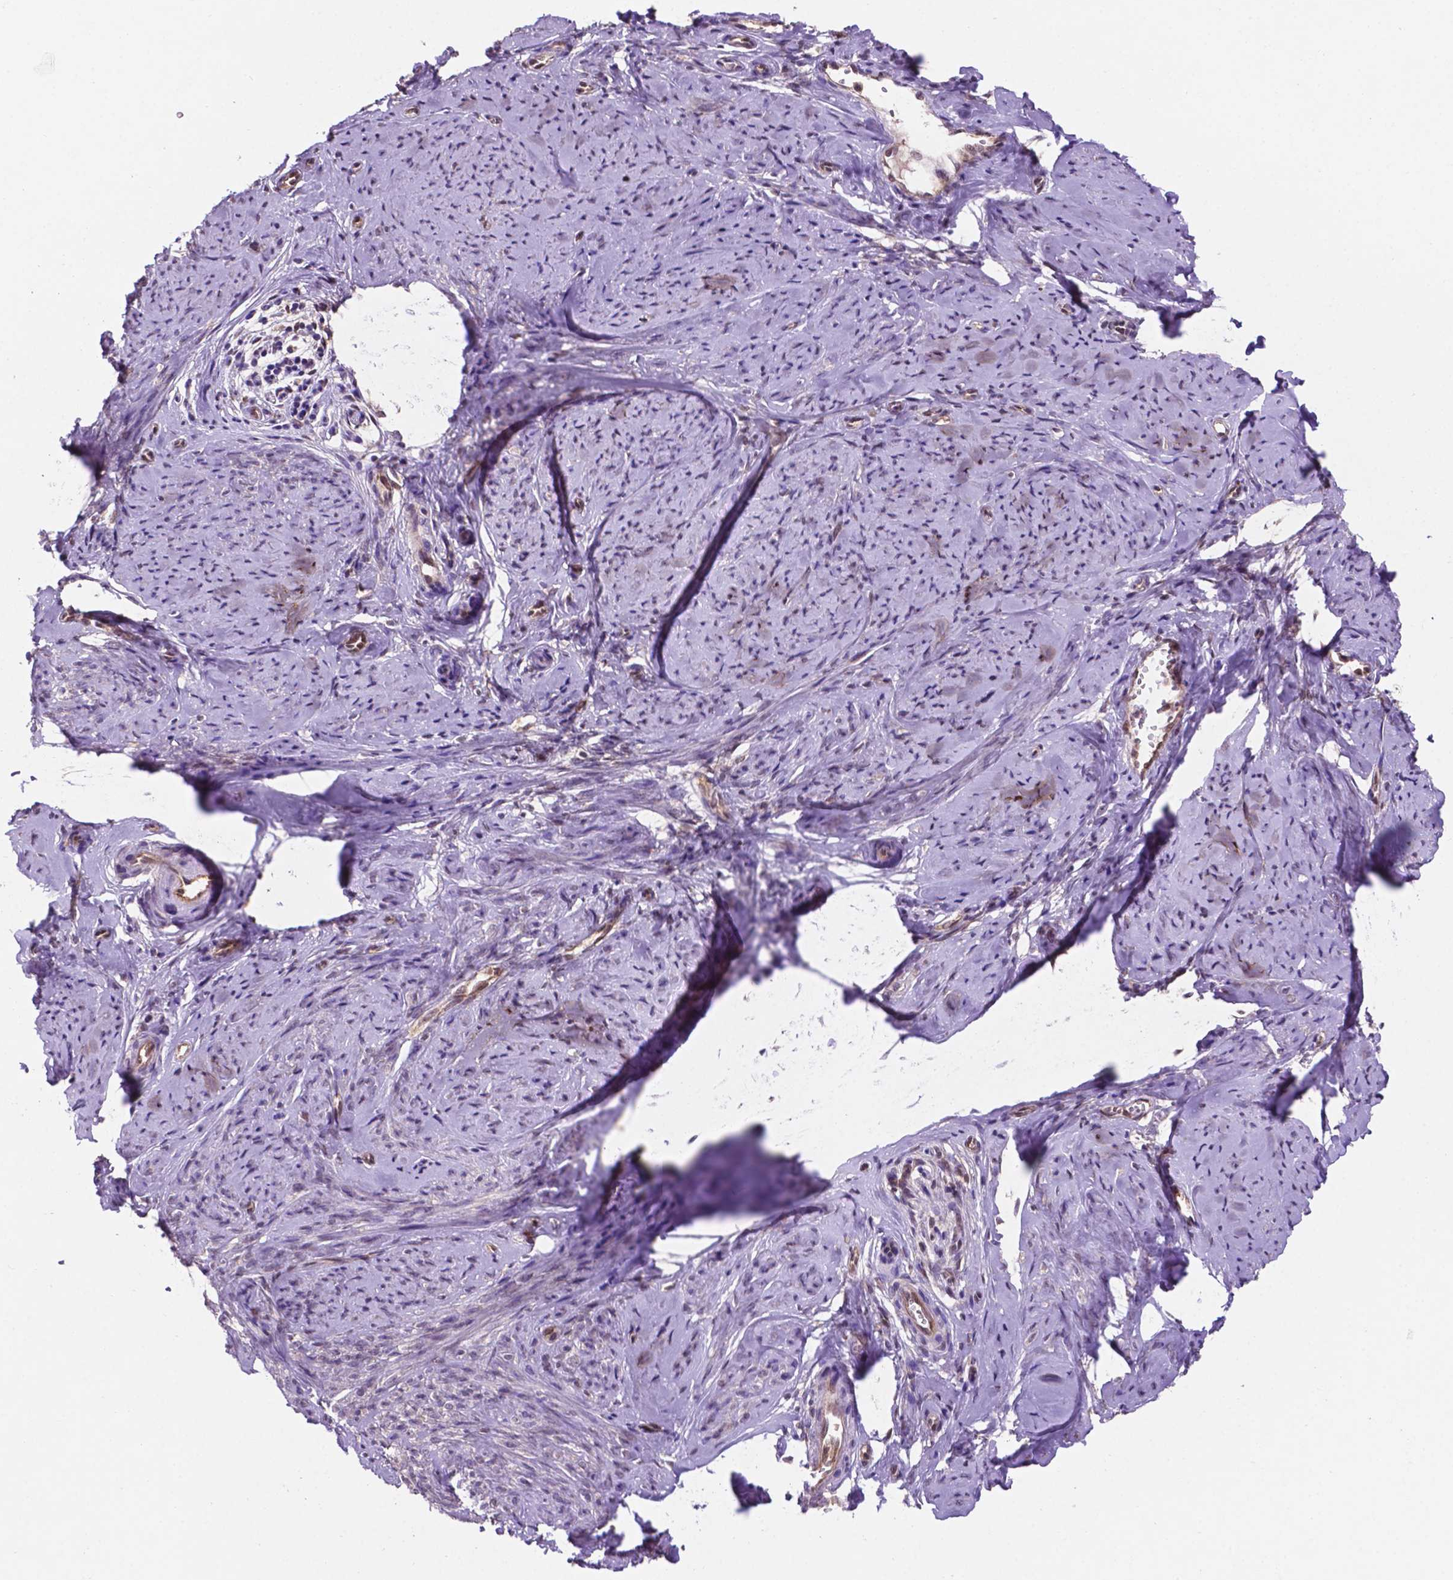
{"staining": {"intensity": "negative", "quantity": "none", "location": "none"}, "tissue": "smooth muscle", "cell_type": "Smooth muscle cells", "image_type": "normal", "snomed": [{"axis": "morphology", "description": "Normal tissue, NOS"}, {"axis": "topography", "description": "Smooth muscle"}], "caption": "Immunohistochemistry (IHC) micrograph of unremarkable smooth muscle: human smooth muscle stained with DAB (3,3'-diaminobenzidine) displays no significant protein staining in smooth muscle cells.", "gene": "UBE2L6", "patient": {"sex": "female", "age": 48}}